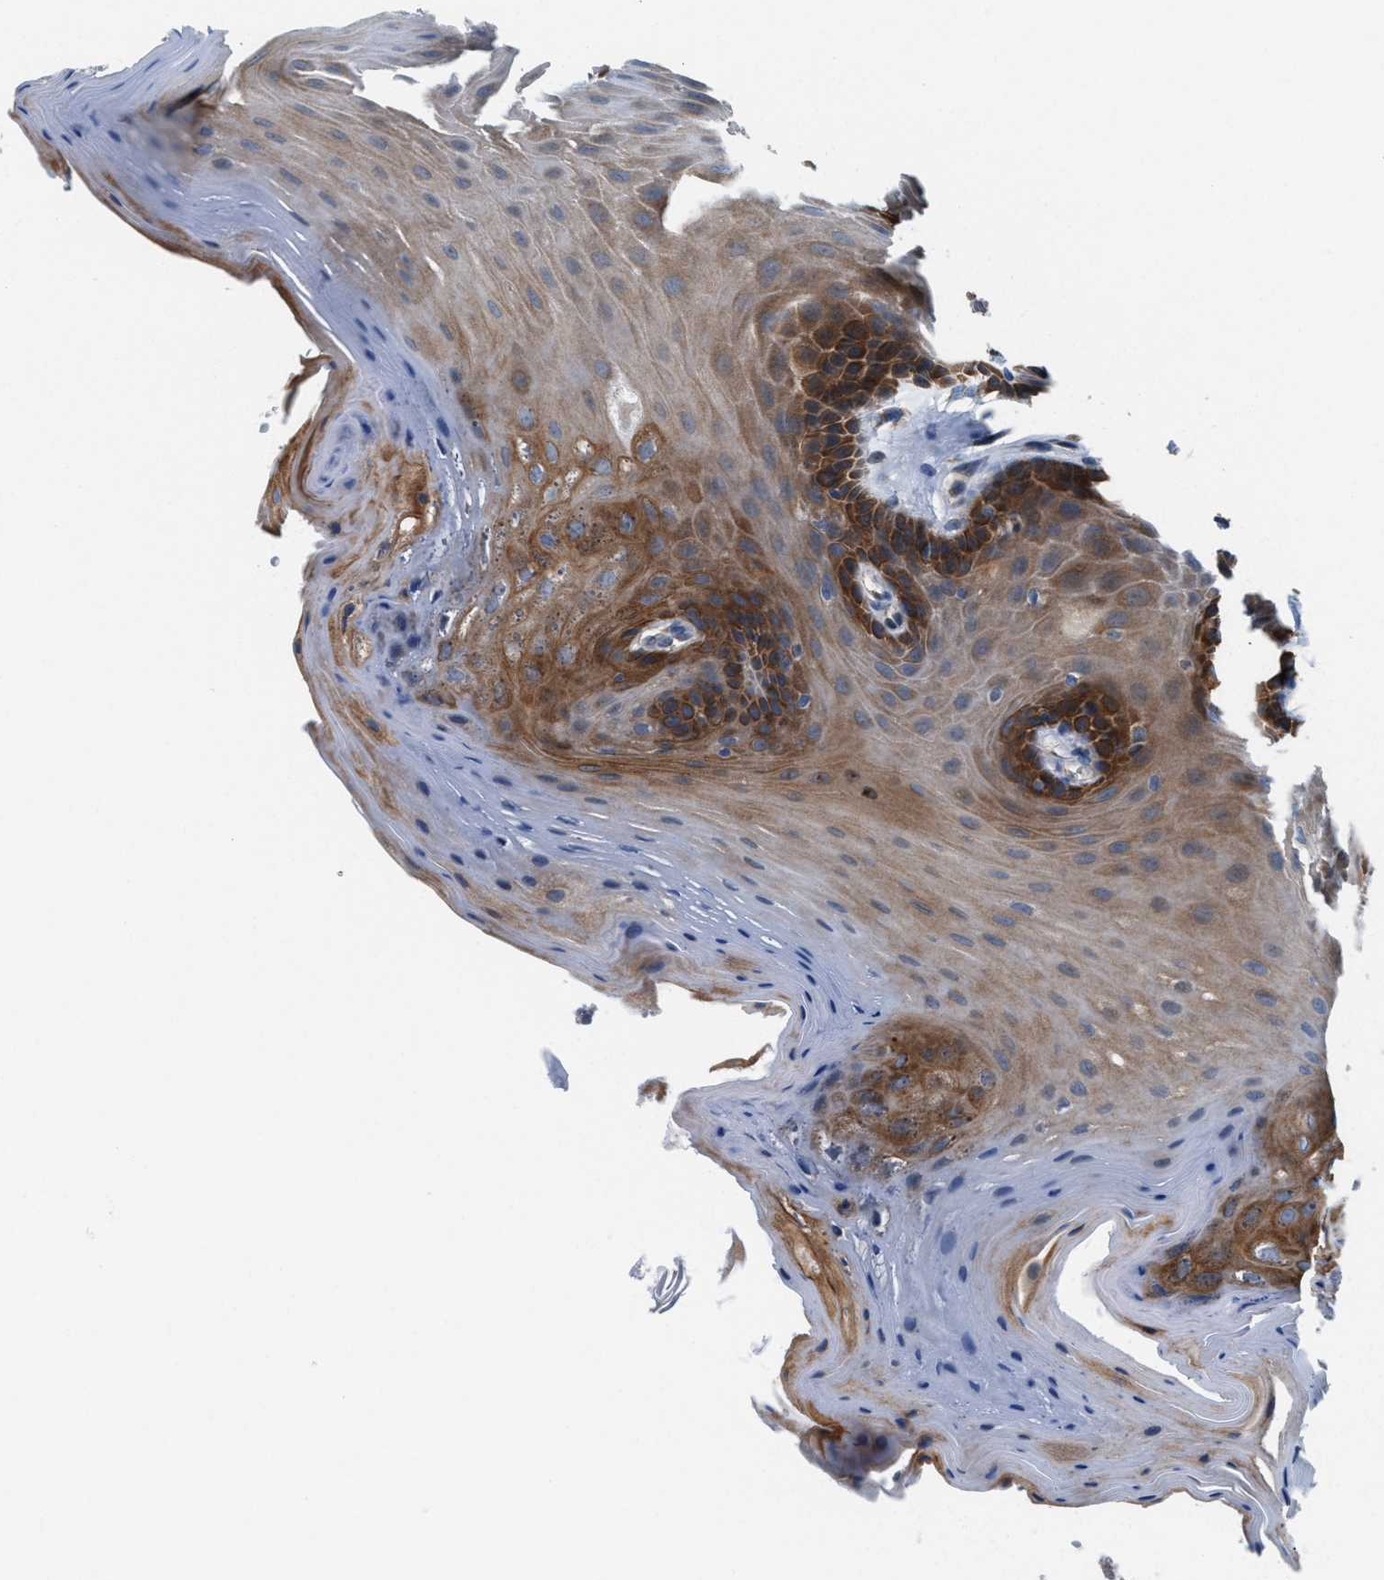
{"staining": {"intensity": "strong", "quantity": "25%-75%", "location": "cytoplasmic/membranous"}, "tissue": "oral mucosa", "cell_type": "Squamous epithelial cells", "image_type": "normal", "snomed": [{"axis": "morphology", "description": "Normal tissue, NOS"}, {"axis": "morphology", "description": "Squamous cell carcinoma, NOS"}, {"axis": "topography", "description": "Oral tissue"}, {"axis": "topography", "description": "Head-Neck"}], "caption": "Immunohistochemical staining of normal oral mucosa displays 25%-75% levels of strong cytoplasmic/membranous protein staining in approximately 25%-75% of squamous epithelial cells.", "gene": "PDCL", "patient": {"sex": "male", "age": 71}}